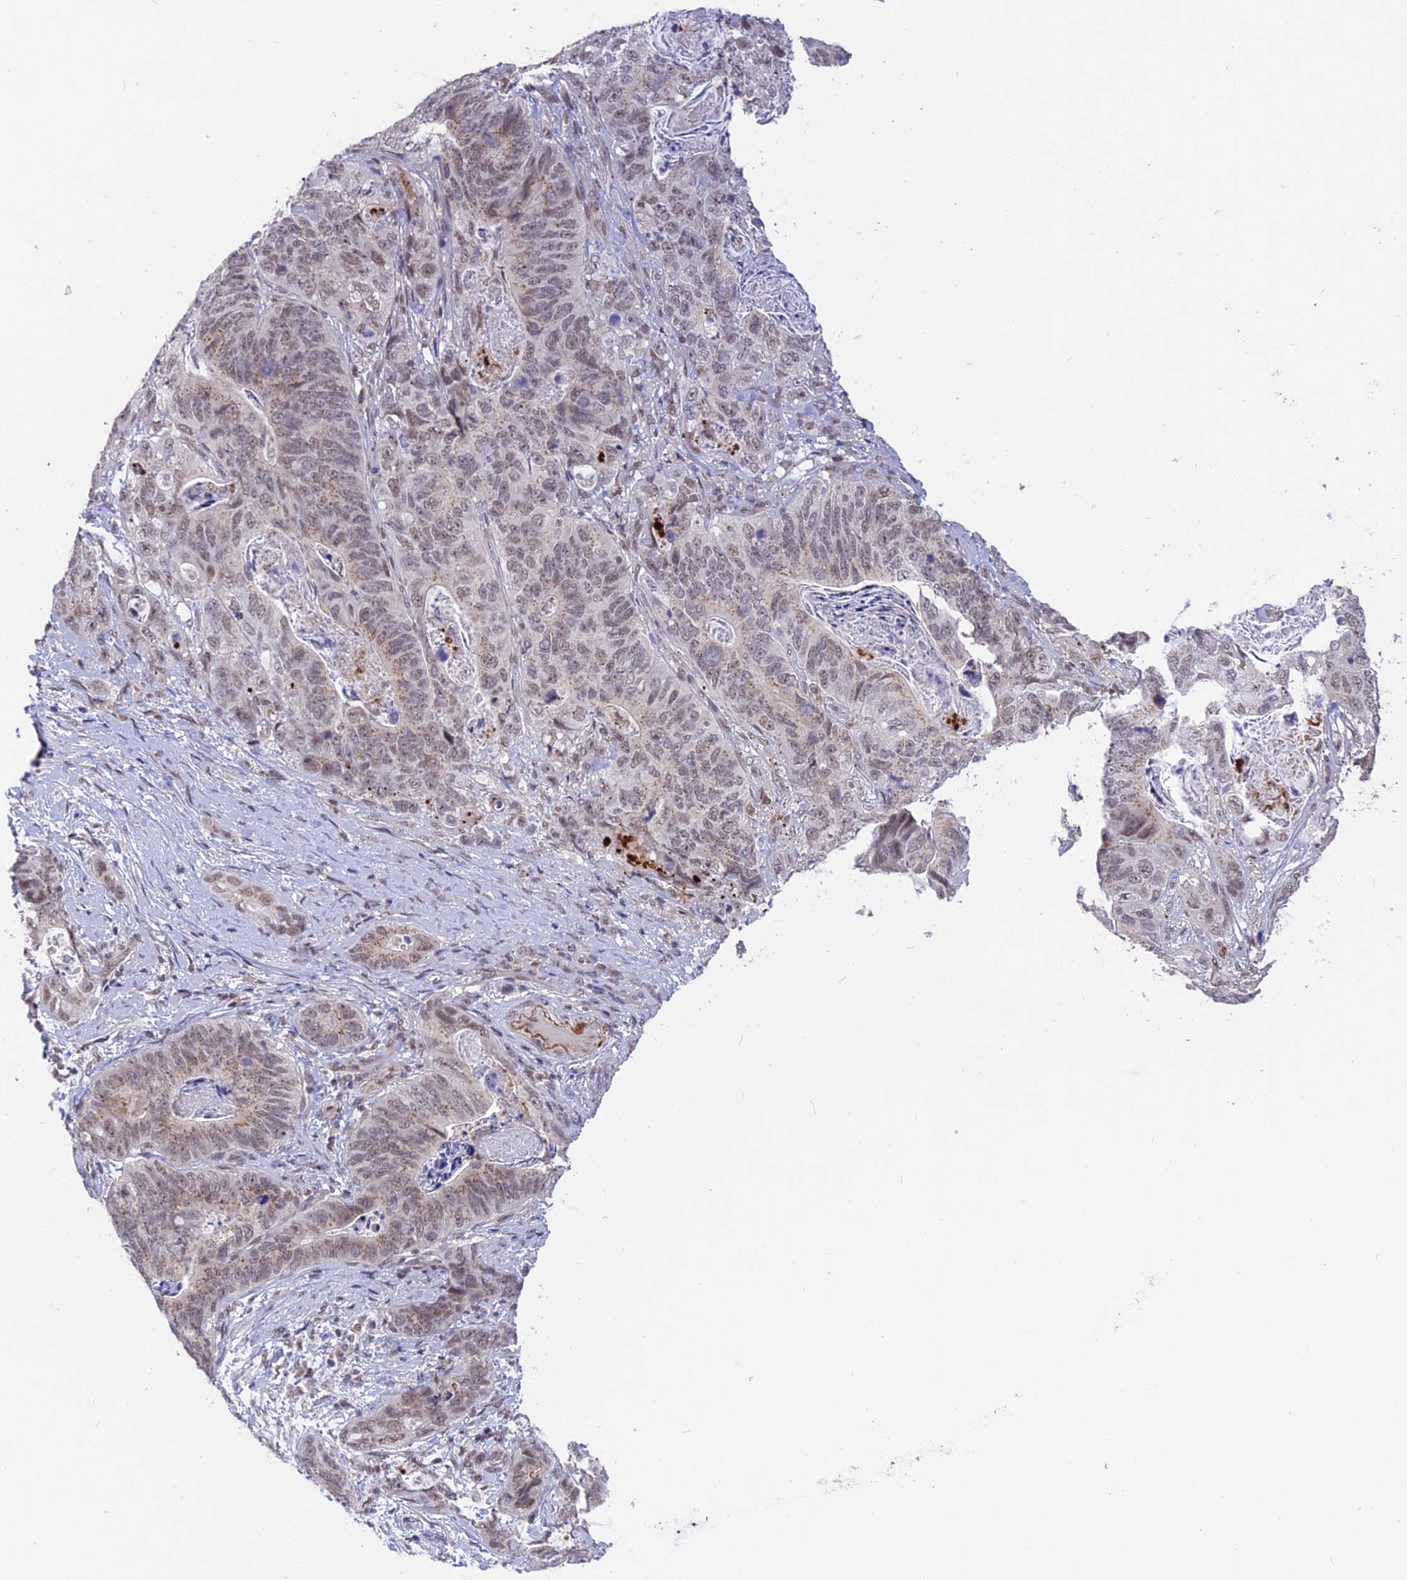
{"staining": {"intensity": "moderate", "quantity": "<25%", "location": "cytoplasmic/membranous,nuclear"}, "tissue": "stomach cancer", "cell_type": "Tumor cells", "image_type": "cancer", "snomed": [{"axis": "morphology", "description": "Normal tissue, NOS"}, {"axis": "morphology", "description": "Adenocarcinoma, NOS"}, {"axis": "topography", "description": "Stomach"}], "caption": "A low amount of moderate cytoplasmic/membranous and nuclear positivity is identified in approximately <25% of tumor cells in stomach cancer tissue.", "gene": "POLR2C", "patient": {"sex": "female", "age": 89}}